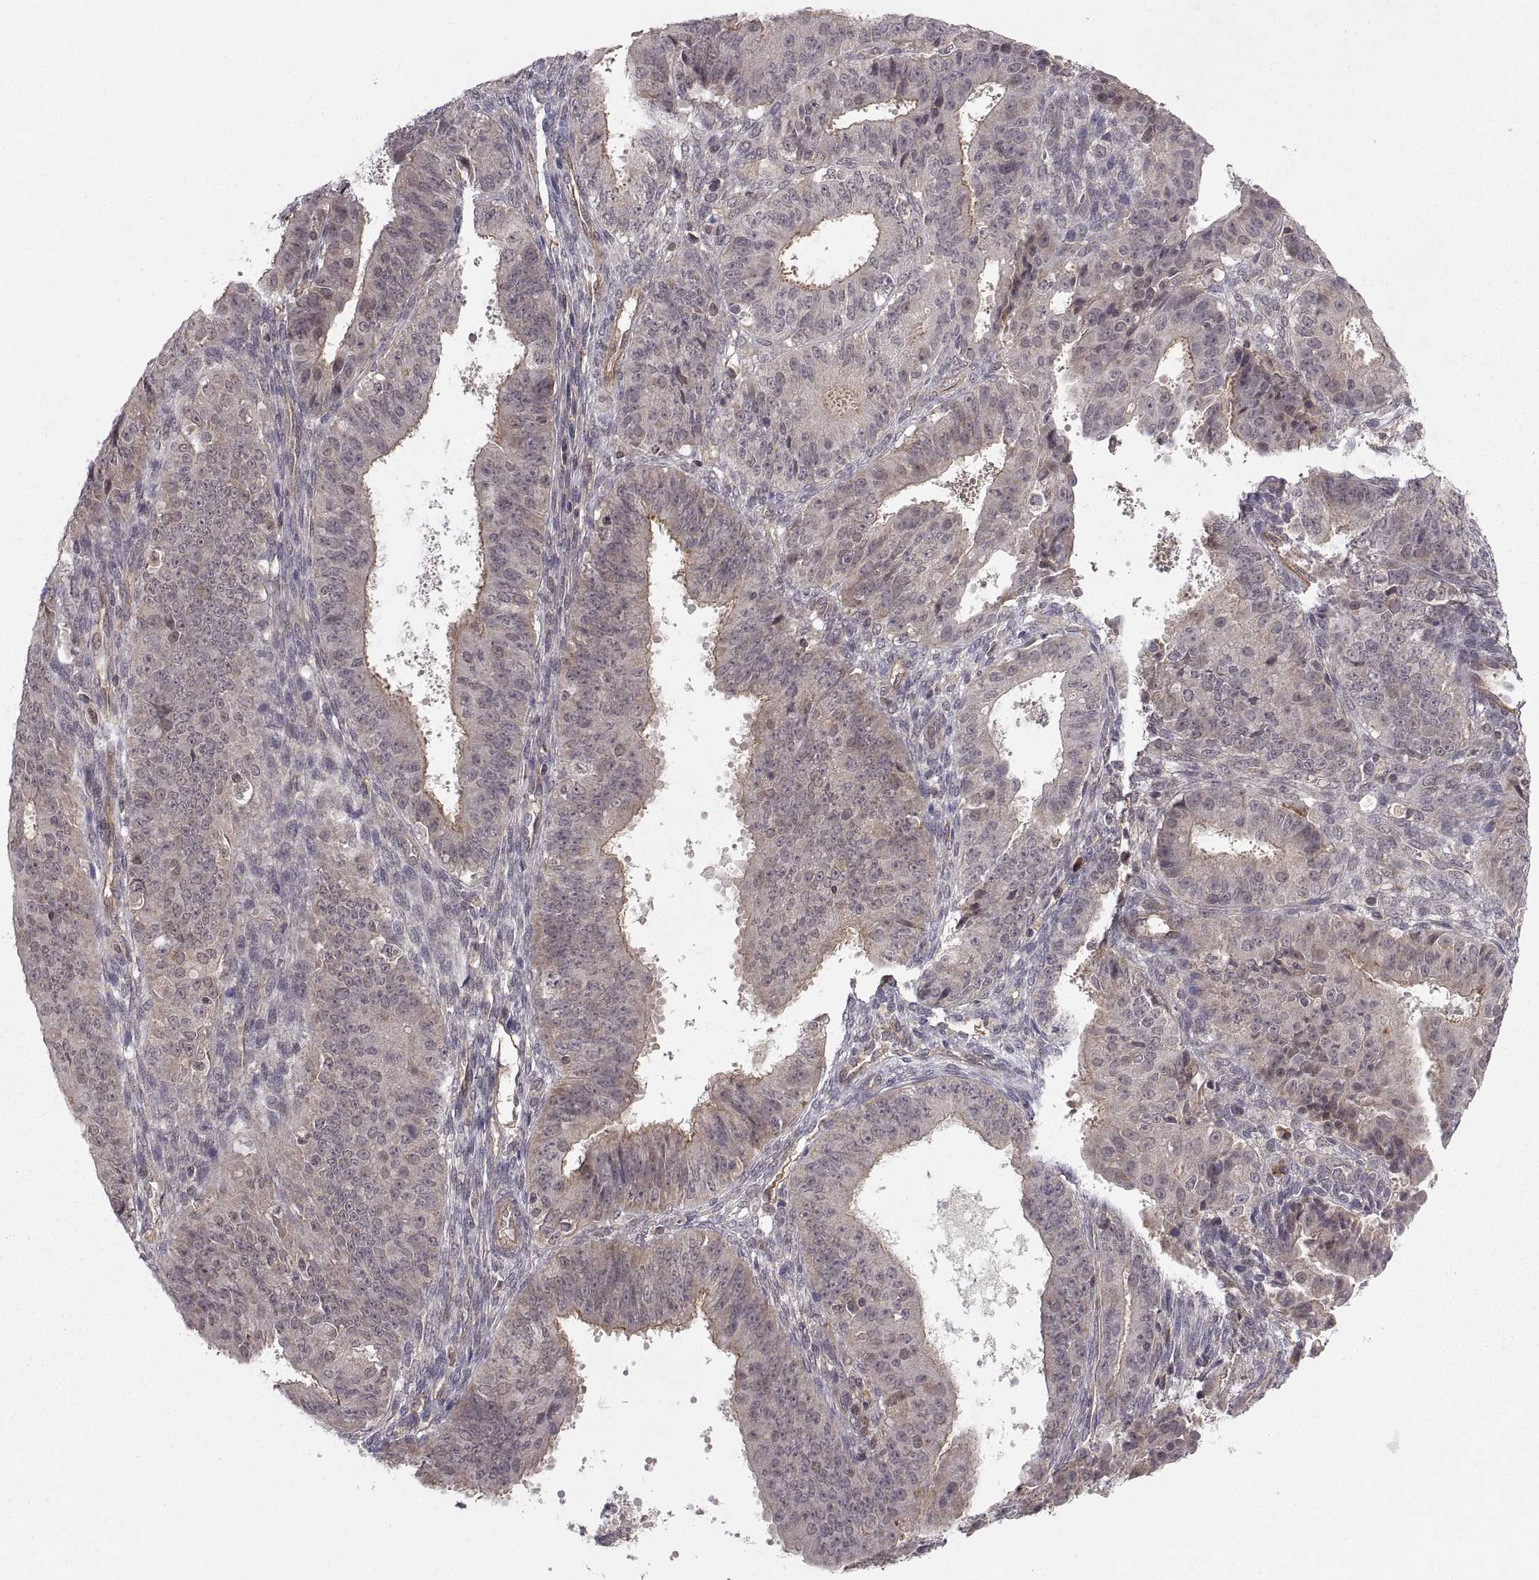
{"staining": {"intensity": "moderate", "quantity": "<25%", "location": "cytoplasmic/membranous"}, "tissue": "ovarian cancer", "cell_type": "Tumor cells", "image_type": "cancer", "snomed": [{"axis": "morphology", "description": "Carcinoma, endometroid"}, {"axis": "topography", "description": "Ovary"}], "caption": "DAB immunohistochemical staining of ovarian cancer (endometroid carcinoma) displays moderate cytoplasmic/membranous protein expression in approximately <25% of tumor cells.", "gene": "ABL2", "patient": {"sex": "female", "age": 42}}